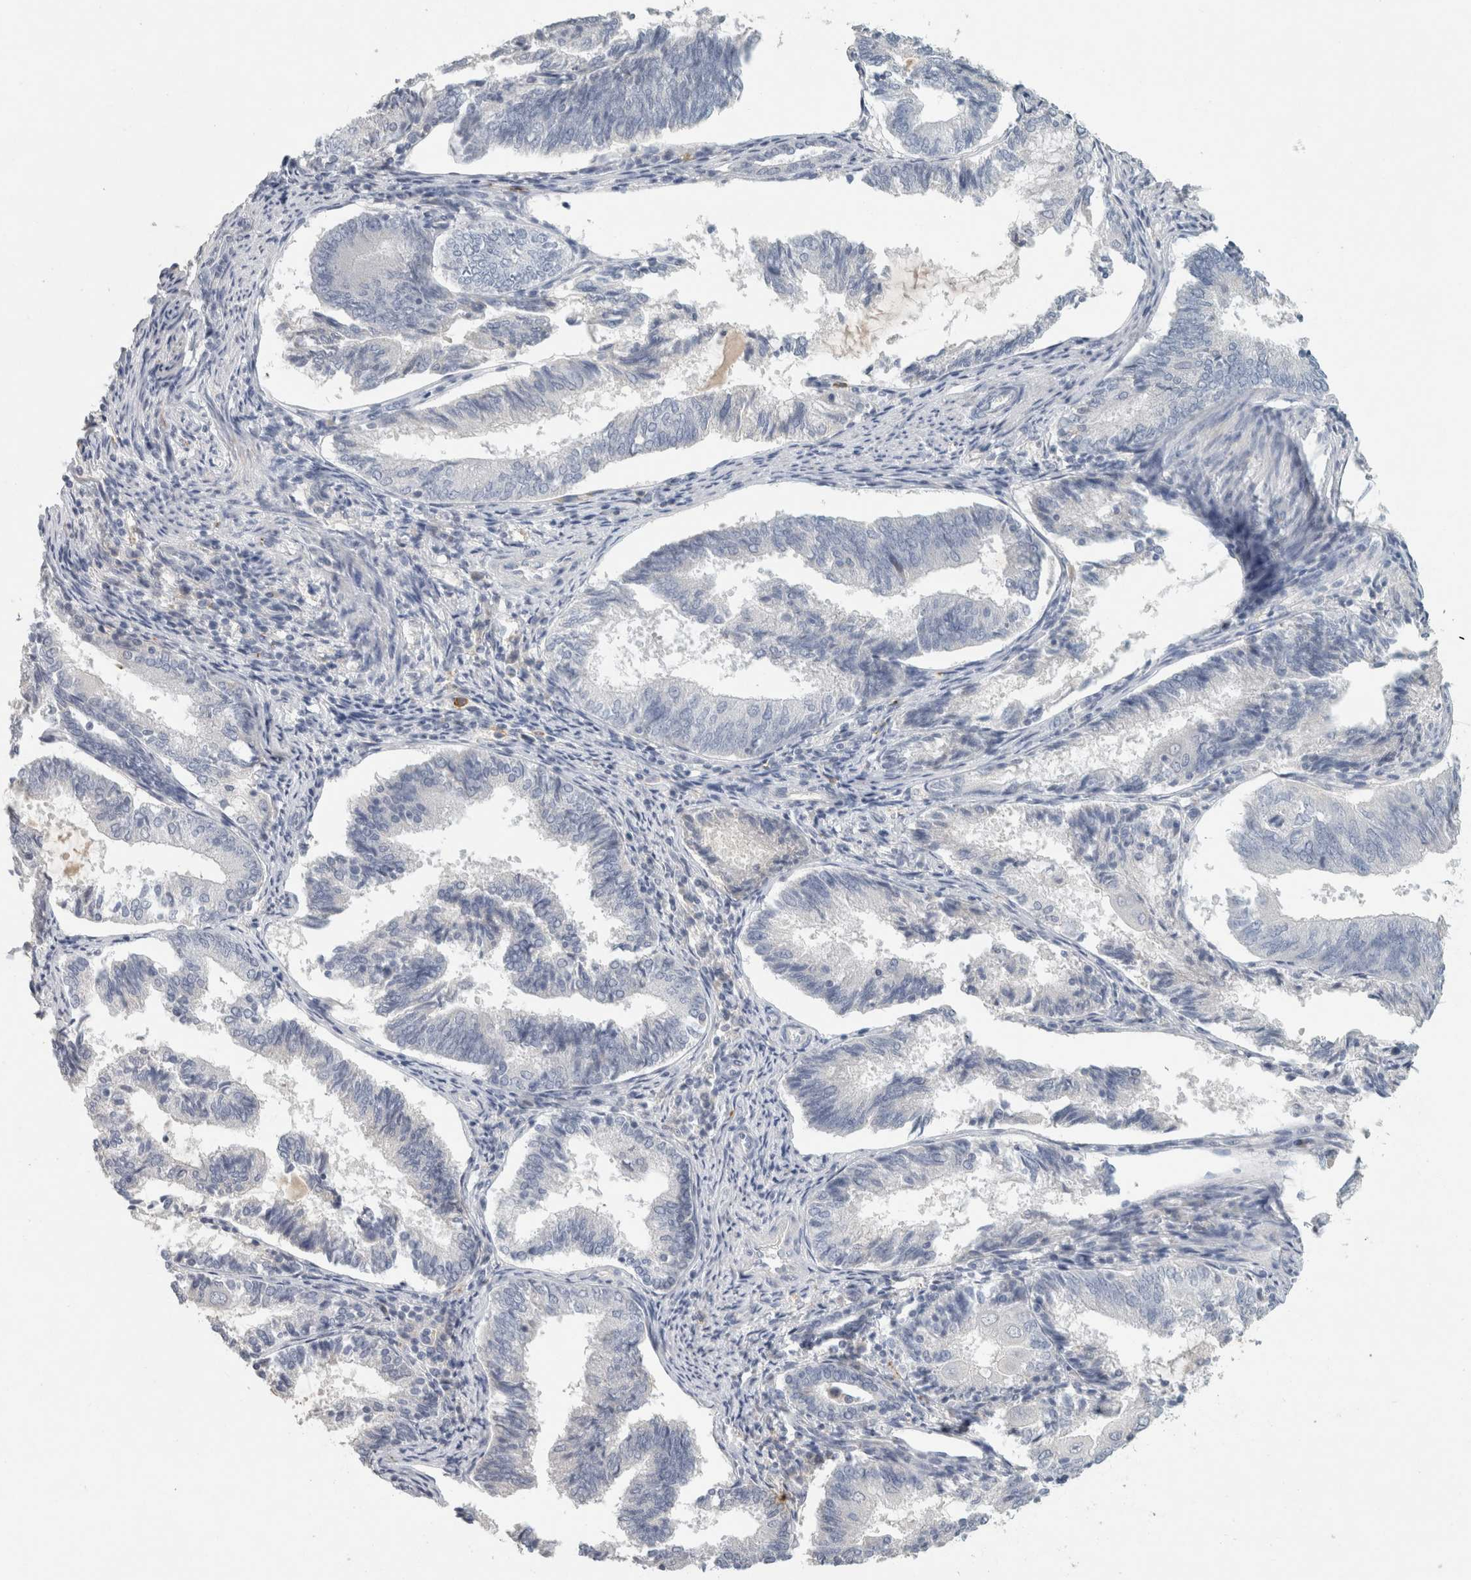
{"staining": {"intensity": "negative", "quantity": "none", "location": "none"}, "tissue": "endometrial cancer", "cell_type": "Tumor cells", "image_type": "cancer", "snomed": [{"axis": "morphology", "description": "Adenocarcinoma, NOS"}, {"axis": "topography", "description": "Endometrium"}], "caption": "The immunohistochemistry histopathology image has no significant expression in tumor cells of endometrial cancer tissue.", "gene": "CD36", "patient": {"sex": "female", "age": 81}}